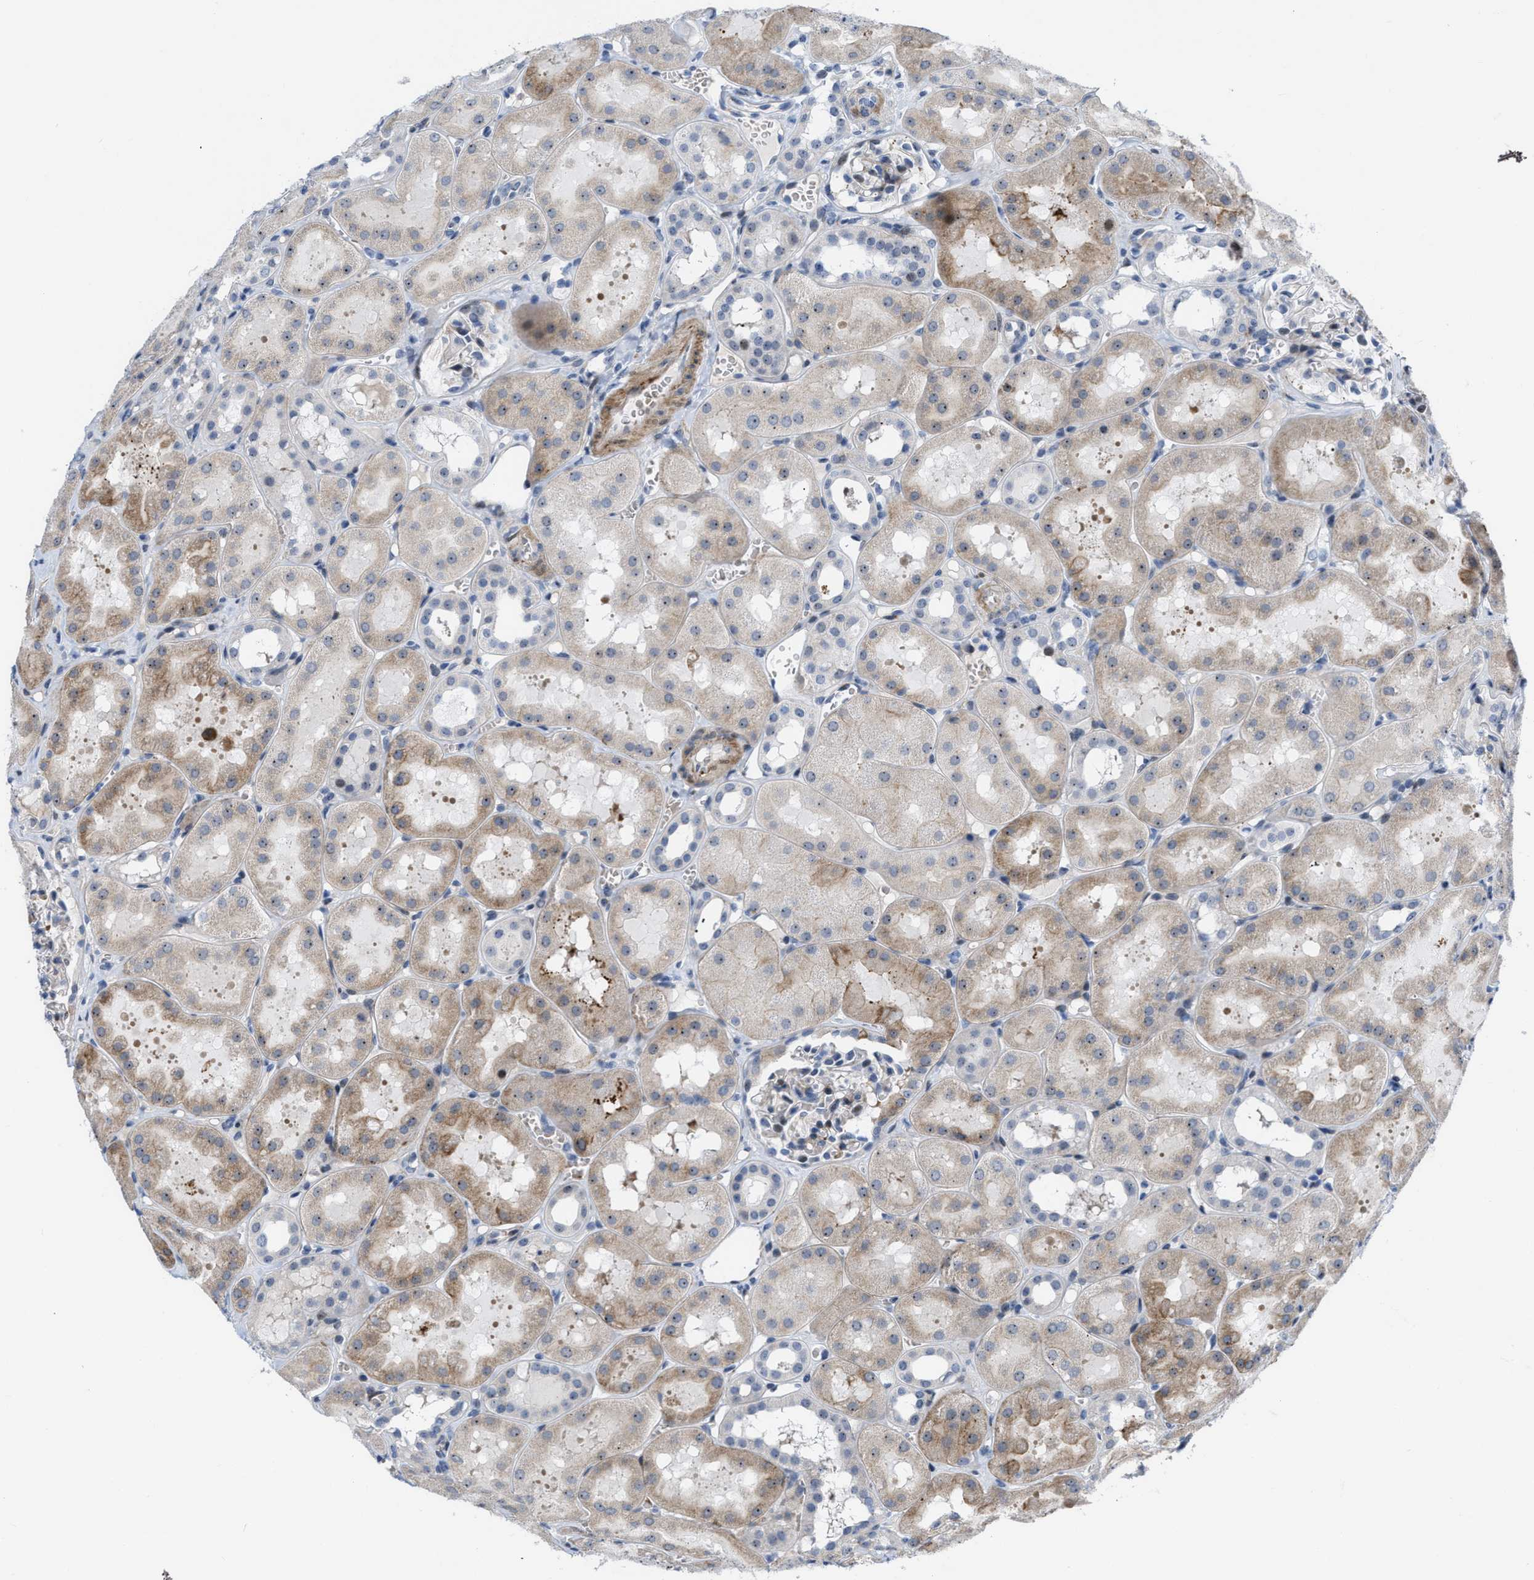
{"staining": {"intensity": "weak", "quantity": "<25%", "location": "cytoplasmic/membranous"}, "tissue": "kidney", "cell_type": "Cells in glomeruli", "image_type": "normal", "snomed": [{"axis": "morphology", "description": "Normal tissue, NOS"}, {"axis": "topography", "description": "Kidney"}, {"axis": "topography", "description": "Urinary bladder"}], "caption": "Immunohistochemistry histopathology image of benign kidney: human kidney stained with DAB demonstrates no significant protein expression in cells in glomeruli.", "gene": "POLR1F", "patient": {"sex": "male", "age": 16}}